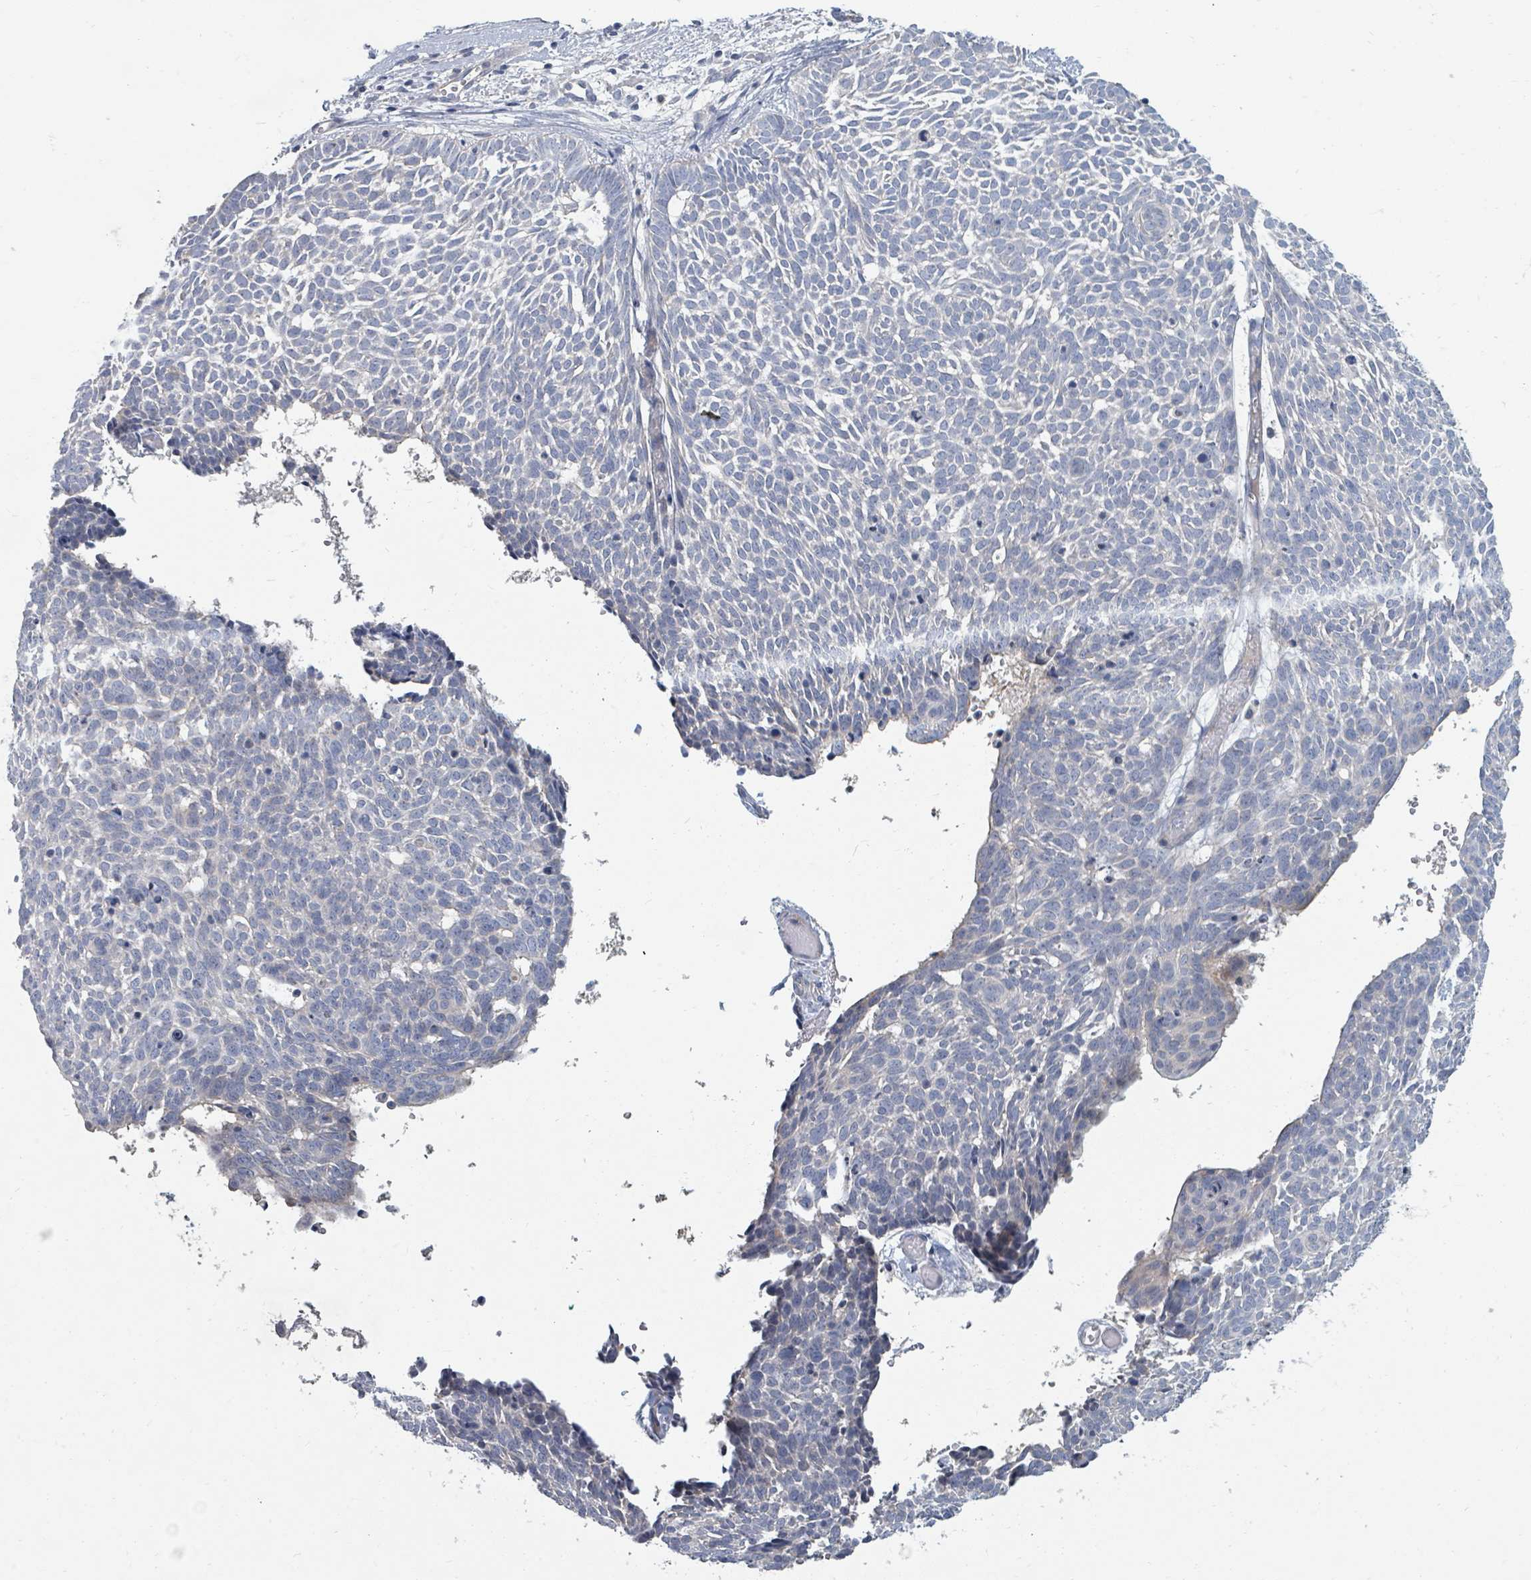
{"staining": {"intensity": "negative", "quantity": "none", "location": "none"}, "tissue": "skin cancer", "cell_type": "Tumor cells", "image_type": "cancer", "snomed": [{"axis": "morphology", "description": "Basal cell carcinoma"}, {"axis": "topography", "description": "Skin"}], "caption": "This is an immunohistochemistry image of human basal cell carcinoma (skin). There is no expression in tumor cells.", "gene": "ARGFX", "patient": {"sex": "male", "age": 61}}